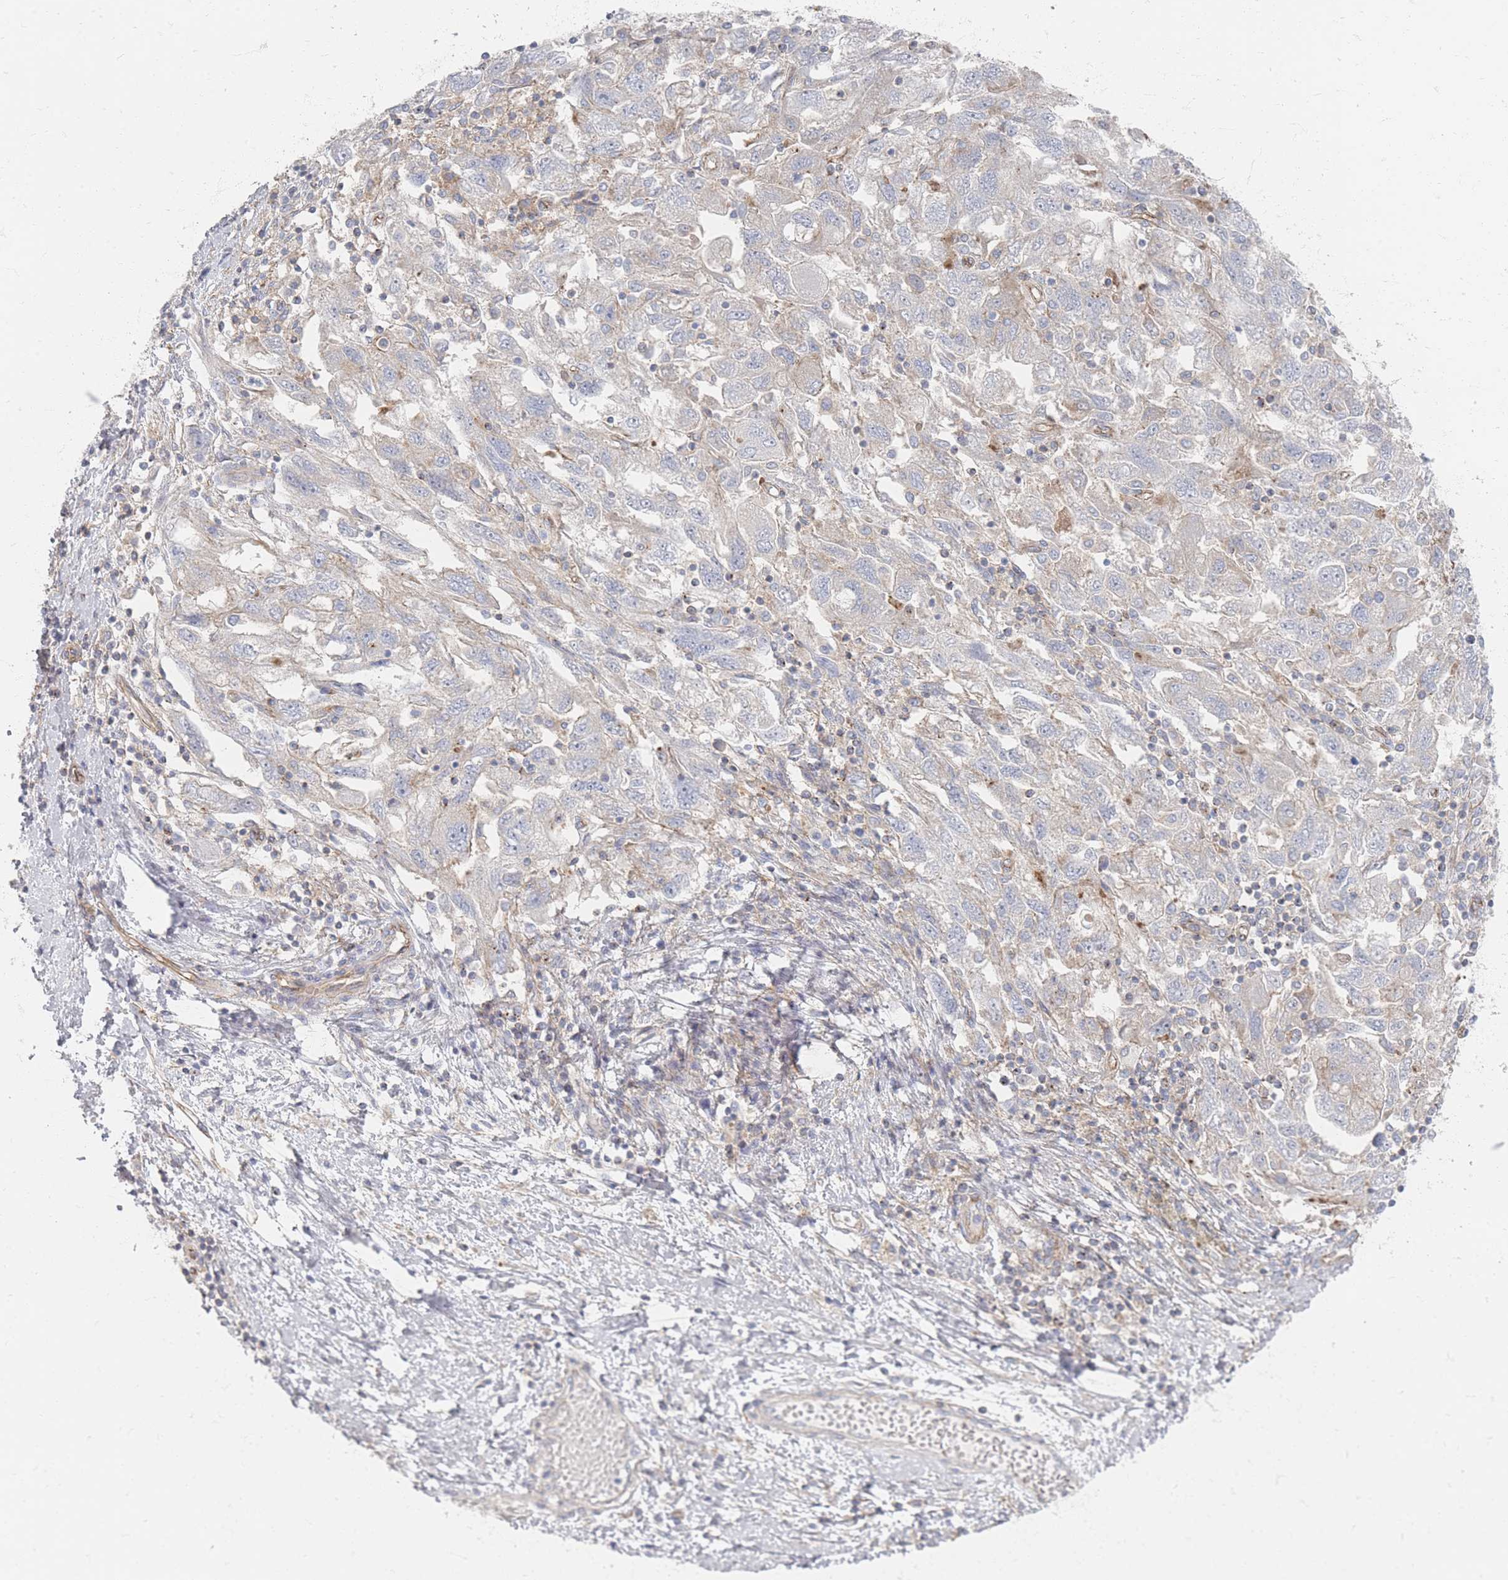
{"staining": {"intensity": "negative", "quantity": "none", "location": "none"}, "tissue": "ovarian cancer", "cell_type": "Tumor cells", "image_type": "cancer", "snomed": [{"axis": "morphology", "description": "Carcinoma, NOS"}, {"axis": "morphology", "description": "Cystadenocarcinoma, serous, NOS"}, {"axis": "topography", "description": "Ovary"}], "caption": "This is a image of immunohistochemistry staining of ovarian cancer, which shows no positivity in tumor cells.", "gene": "GNB1", "patient": {"sex": "female", "age": 69}}